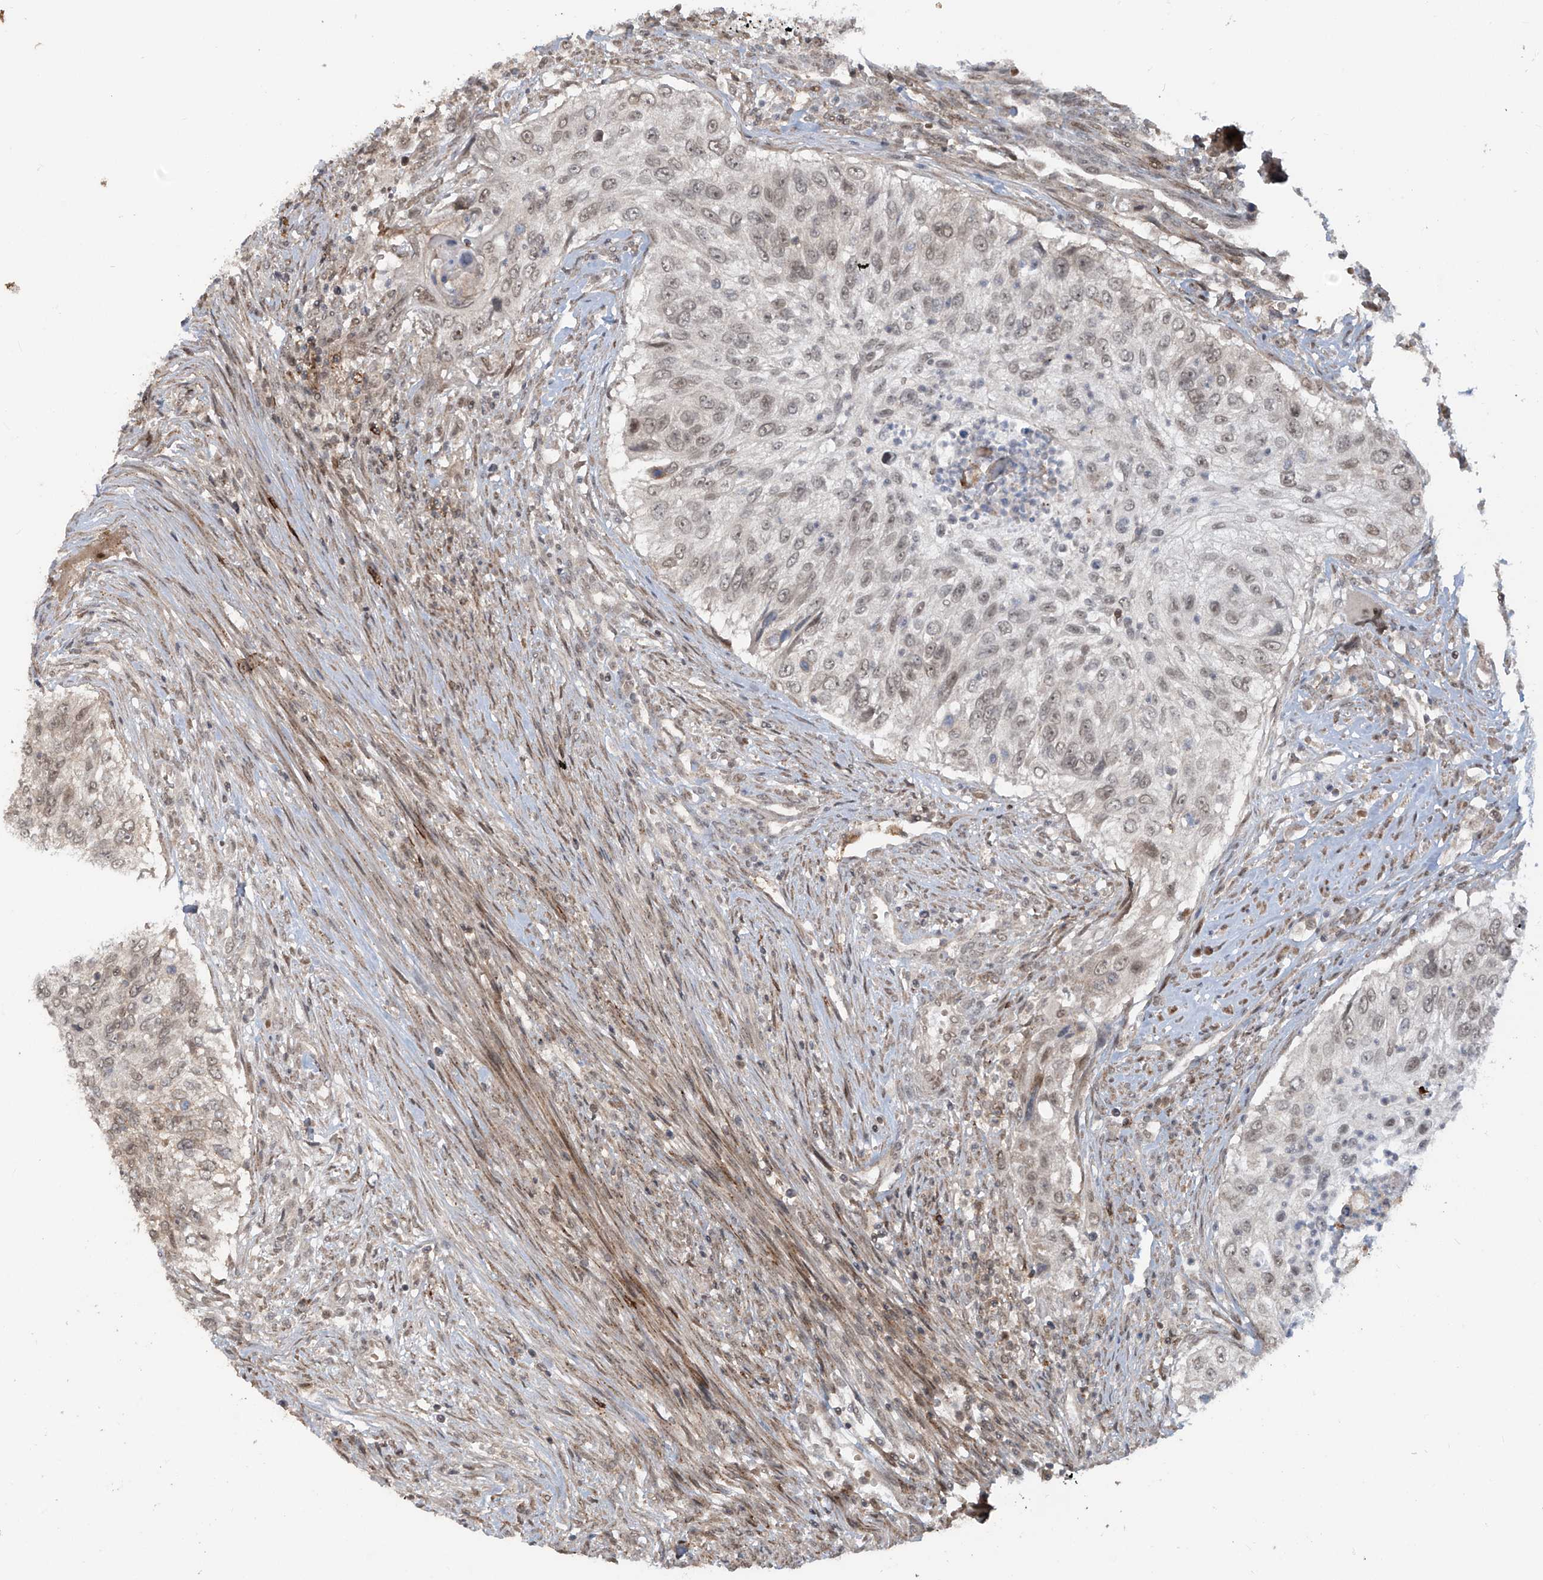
{"staining": {"intensity": "weak", "quantity": ">75%", "location": "nuclear"}, "tissue": "urothelial cancer", "cell_type": "Tumor cells", "image_type": "cancer", "snomed": [{"axis": "morphology", "description": "Urothelial carcinoma, High grade"}, {"axis": "topography", "description": "Urinary bladder"}], "caption": "Immunohistochemistry staining of urothelial cancer, which exhibits low levels of weak nuclear staining in approximately >75% of tumor cells indicating weak nuclear protein positivity. The staining was performed using DAB (3,3'-diaminobenzidine) (brown) for protein detection and nuclei were counterstained in hematoxylin (blue).", "gene": "LAGE3", "patient": {"sex": "female", "age": 60}}